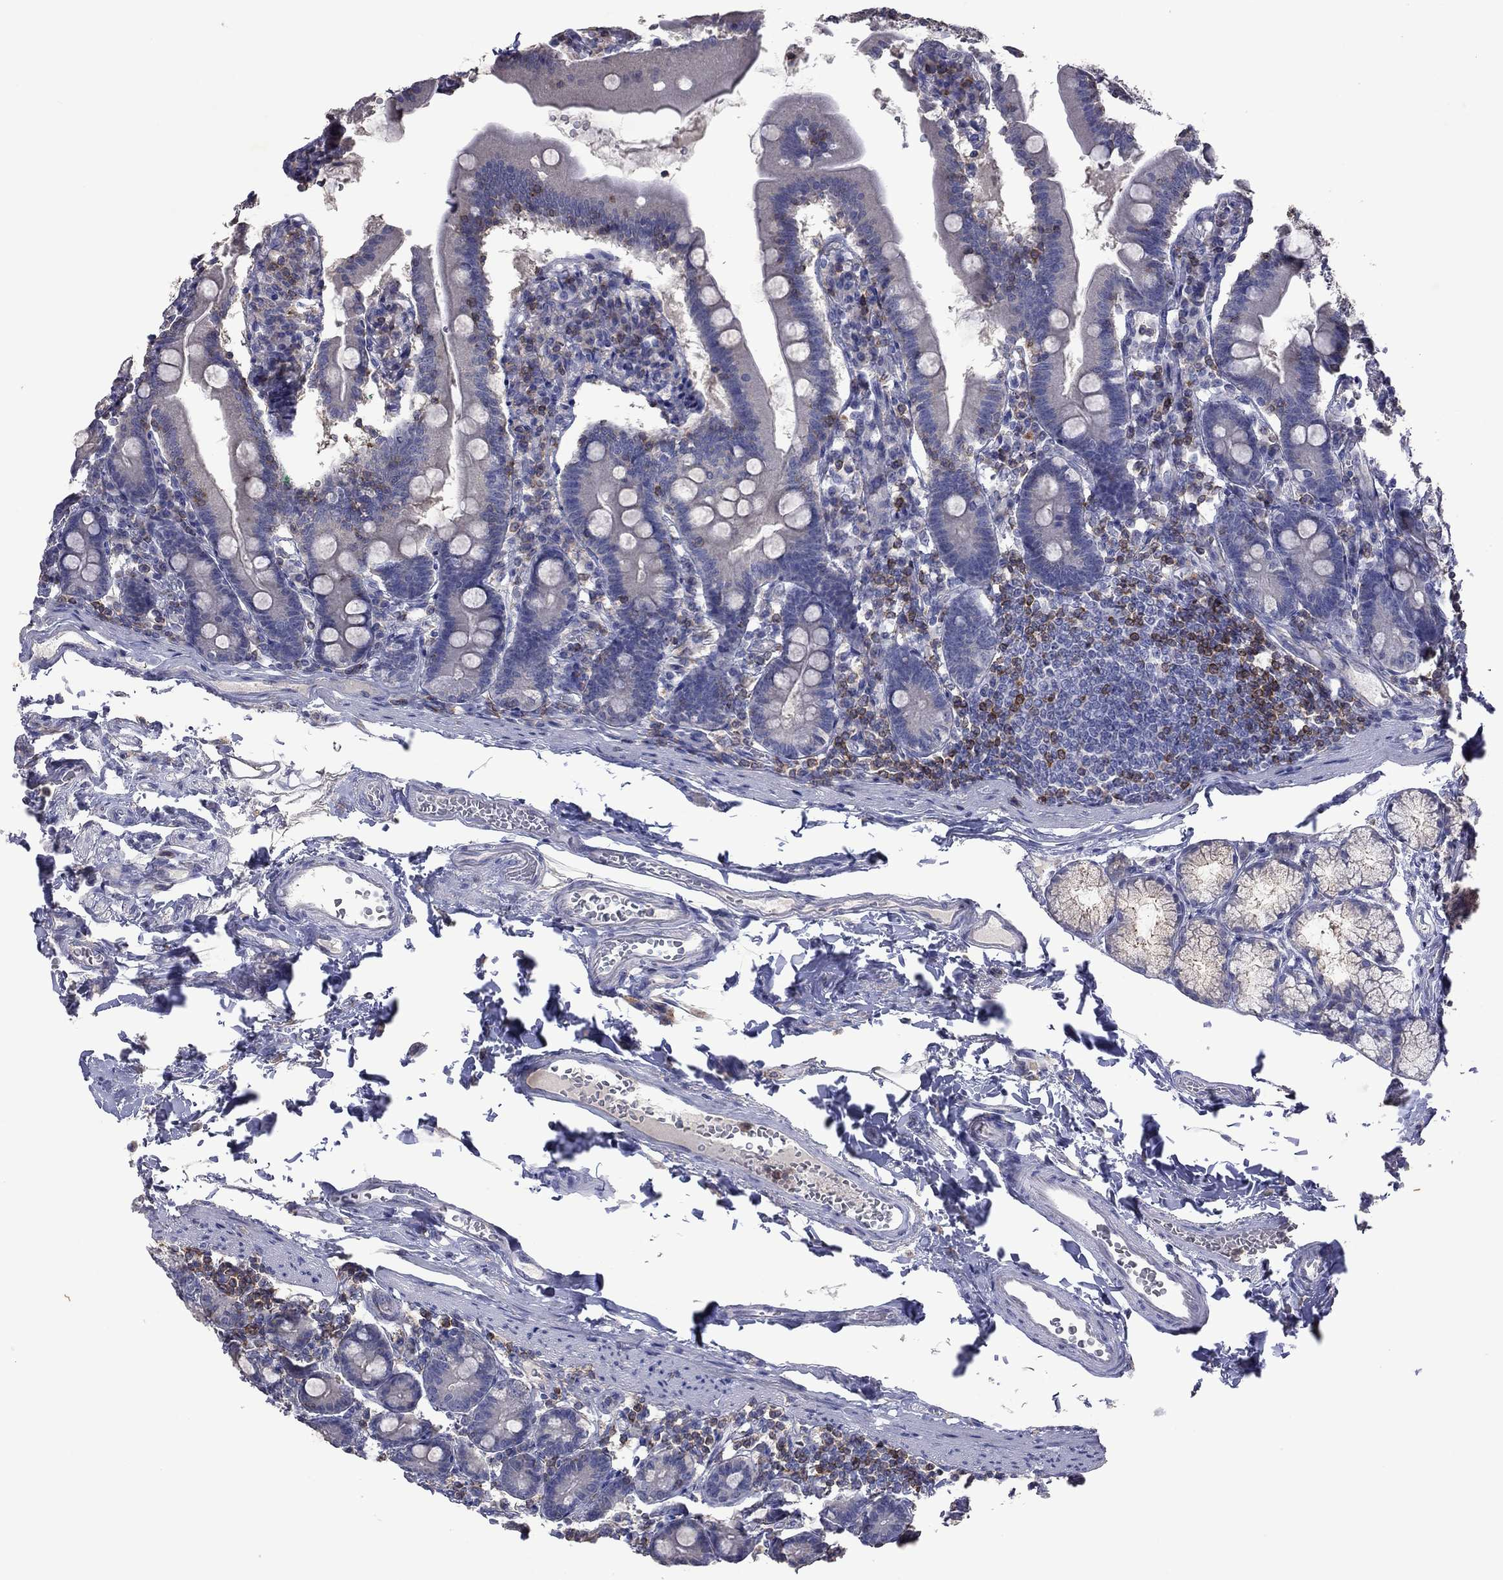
{"staining": {"intensity": "negative", "quantity": "none", "location": "none"}, "tissue": "duodenum", "cell_type": "Glandular cells", "image_type": "normal", "snomed": [{"axis": "morphology", "description": "Normal tissue, NOS"}, {"axis": "topography", "description": "Duodenum"}], "caption": "This is an immunohistochemistry micrograph of normal duodenum. There is no expression in glandular cells.", "gene": "ENSG00000288520", "patient": {"sex": "female", "age": 67}}